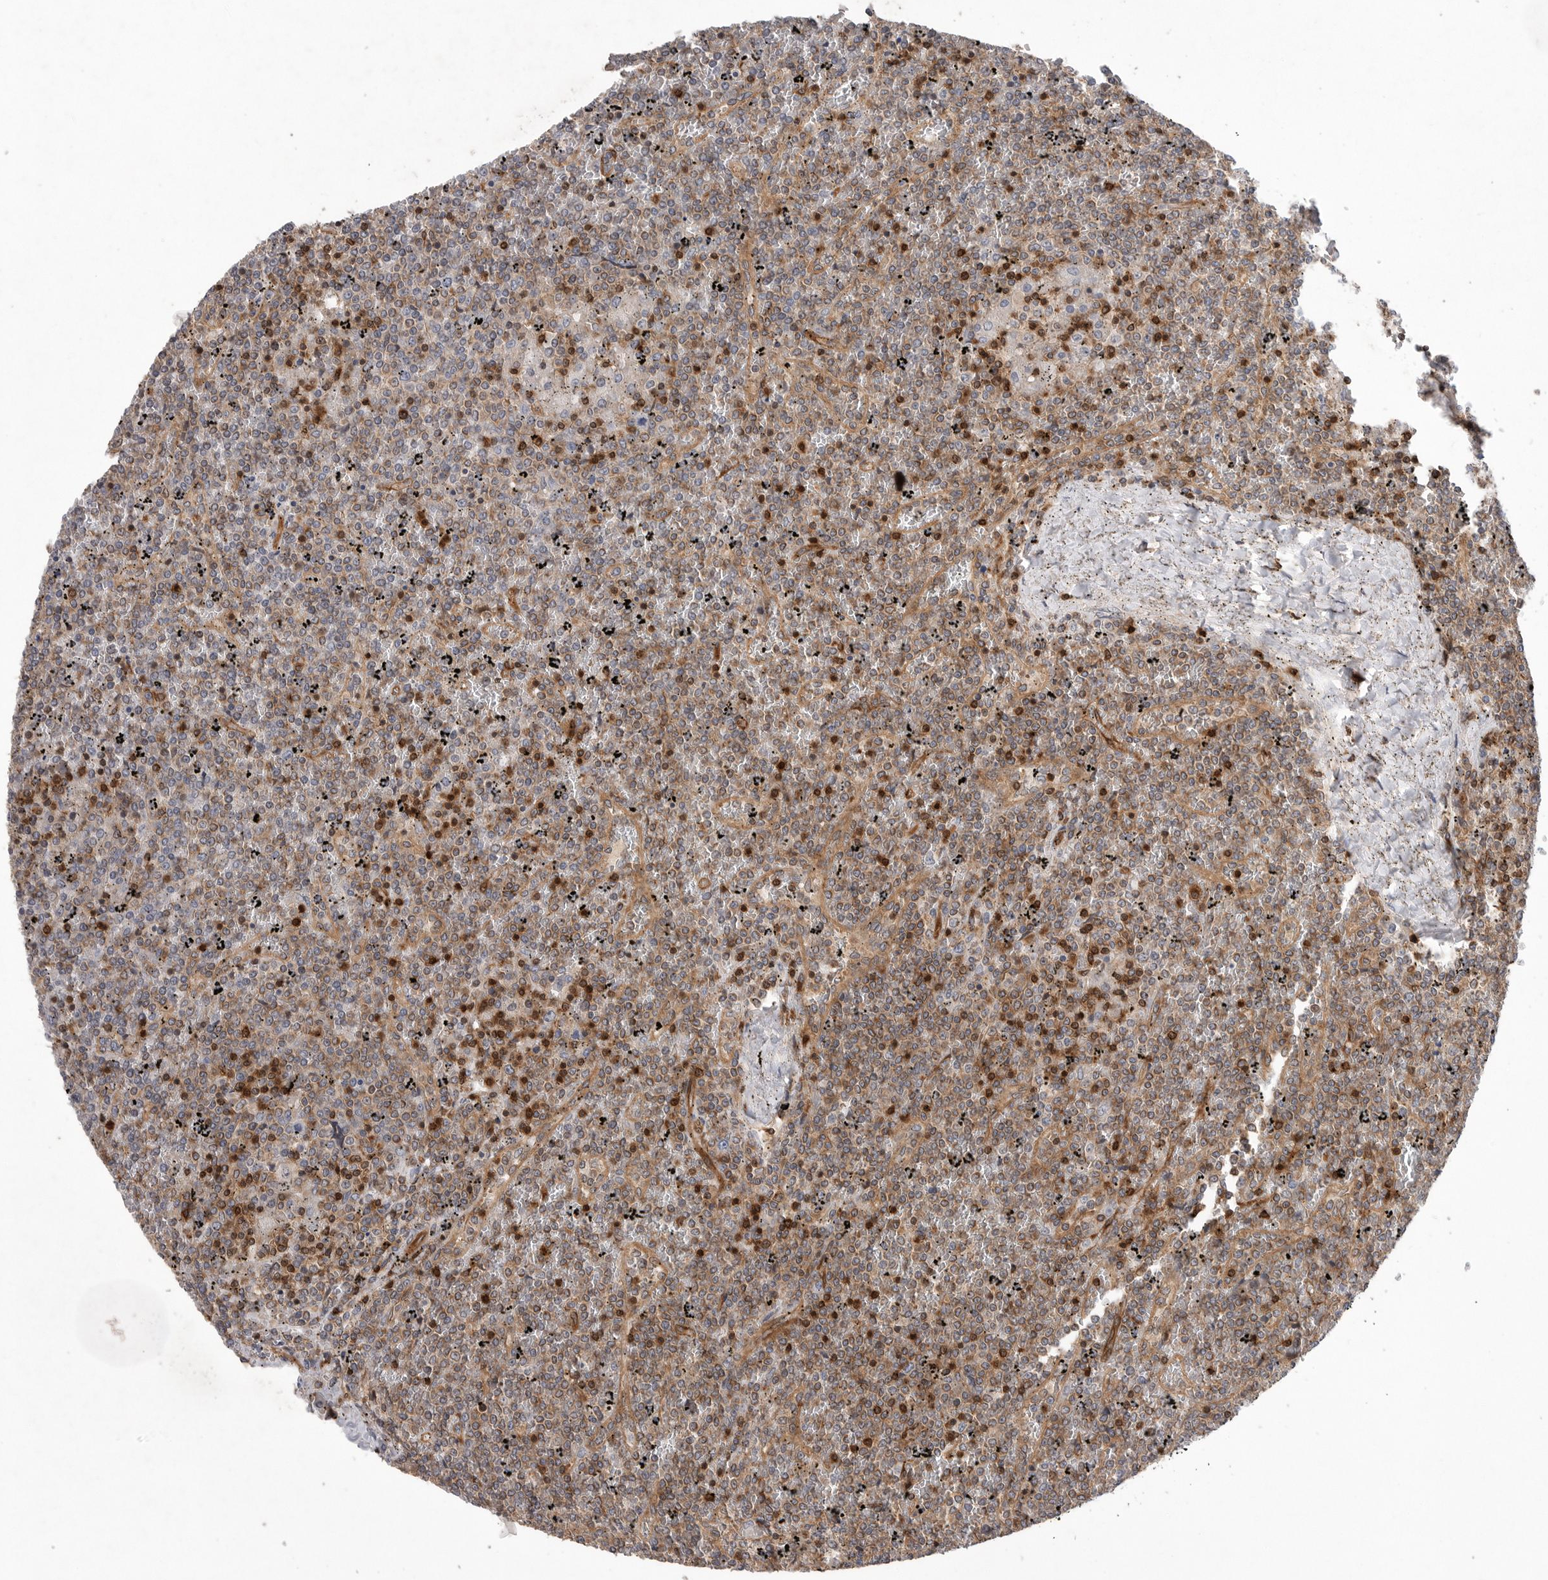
{"staining": {"intensity": "weak", "quantity": "<25%", "location": "cytoplasmic/membranous"}, "tissue": "lymphoma", "cell_type": "Tumor cells", "image_type": "cancer", "snomed": [{"axis": "morphology", "description": "Malignant lymphoma, non-Hodgkin's type, Low grade"}, {"axis": "topography", "description": "Spleen"}], "caption": "Photomicrograph shows no significant protein expression in tumor cells of lymphoma.", "gene": "PRKCH", "patient": {"sex": "female", "age": 19}}